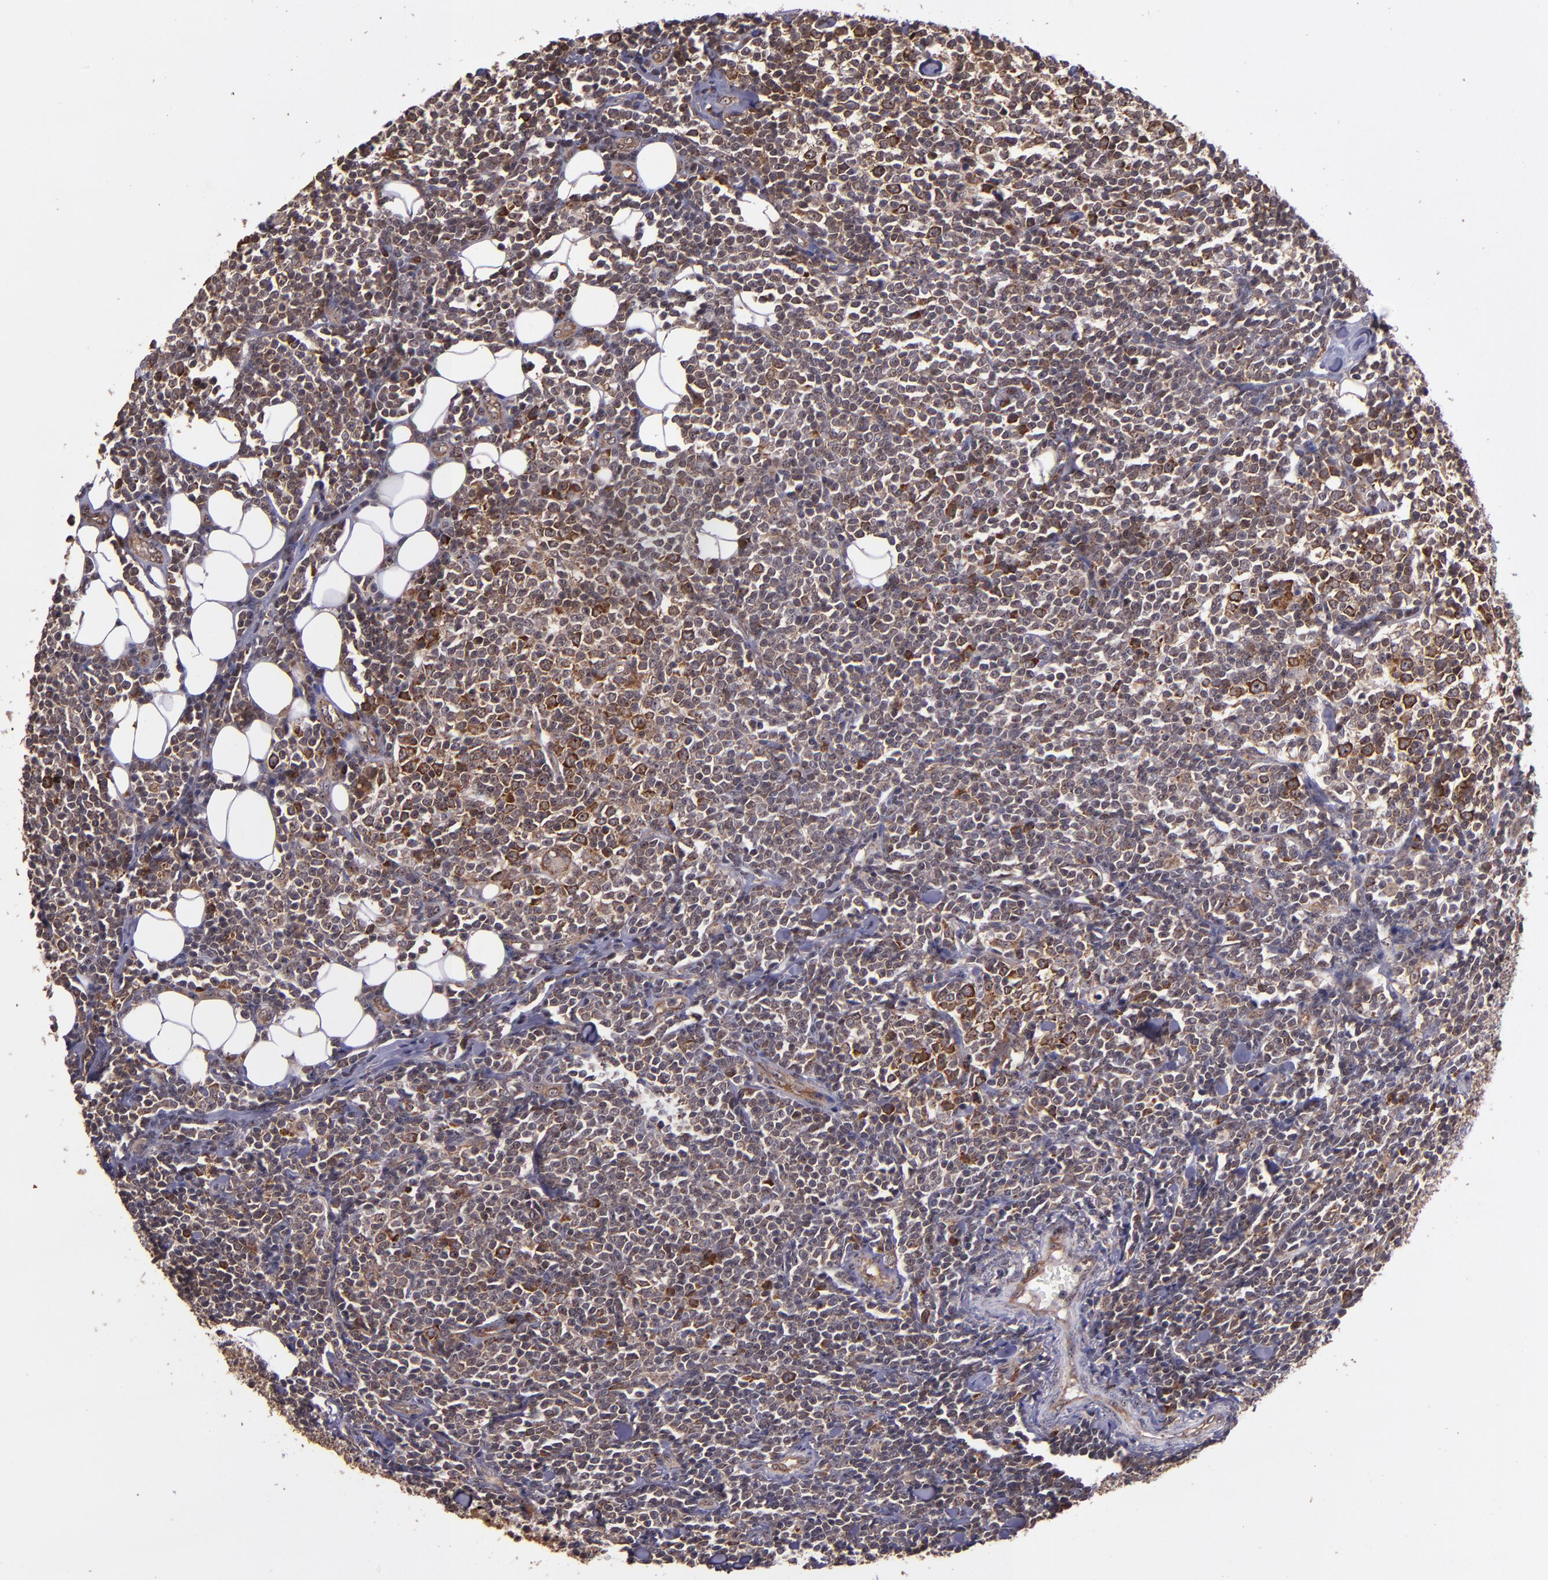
{"staining": {"intensity": "strong", "quantity": ">75%", "location": "cytoplasmic/membranous"}, "tissue": "lymphoma", "cell_type": "Tumor cells", "image_type": "cancer", "snomed": [{"axis": "morphology", "description": "Malignant lymphoma, non-Hodgkin's type, Low grade"}, {"axis": "topography", "description": "Soft tissue"}], "caption": "DAB immunohistochemical staining of low-grade malignant lymphoma, non-Hodgkin's type demonstrates strong cytoplasmic/membranous protein staining in about >75% of tumor cells.", "gene": "USP51", "patient": {"sex": "male", "age": 92}}